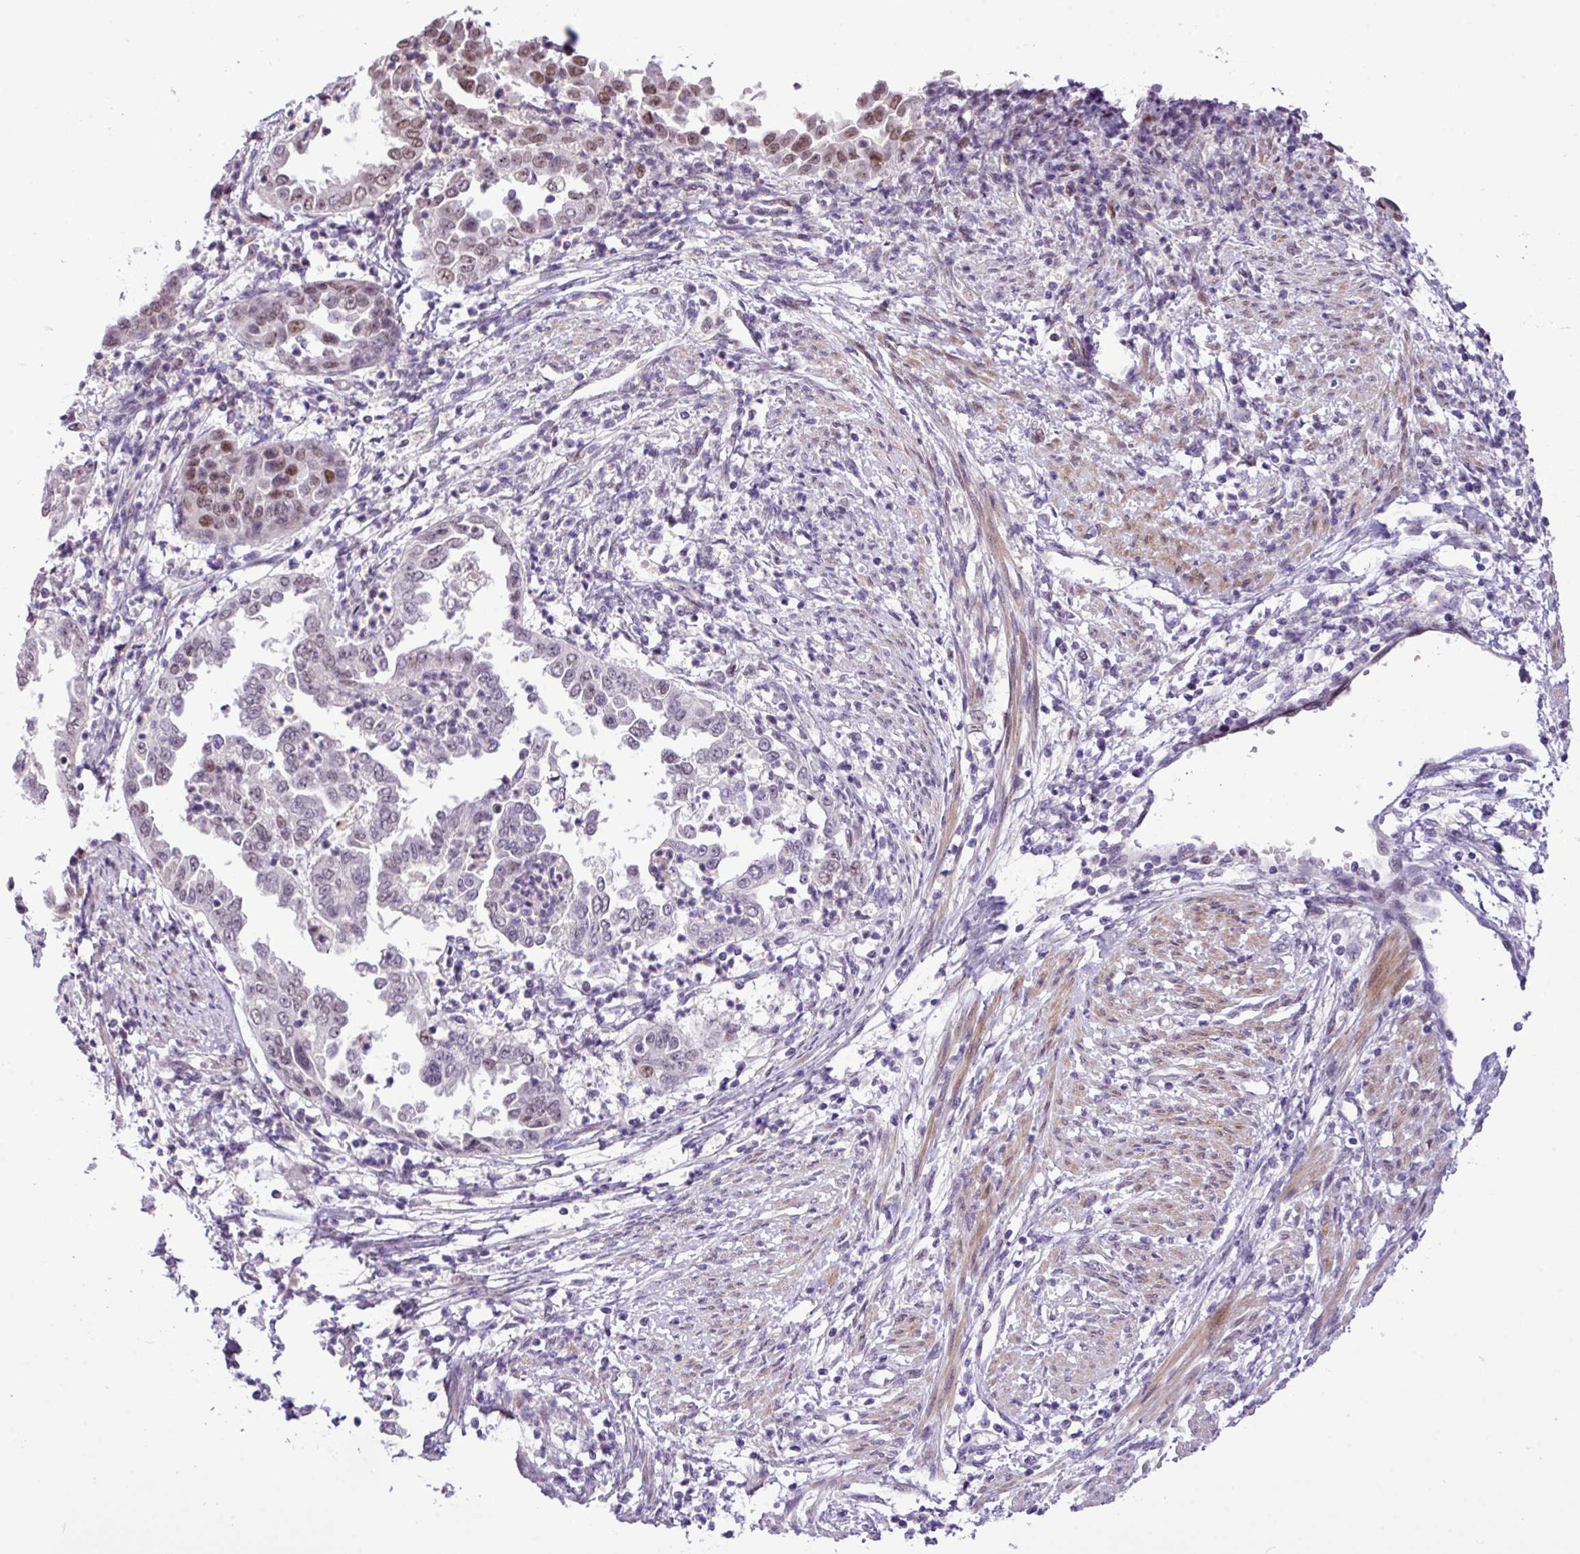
{"staining": {"intensity": "moderate", "quantity": "25%-75%", "location": "nuclear"}, "tissue": "endometrial cancer", "cell_type": "Tumor cells", "image_type": "cancer", "snomed": [{"axis": "morphology", "description": "Adenocarcinoma, NOS"}, {"axis": "topography", "description": "Endometrium"}], "caption": "Protein expression analysis of endometrial adenocarcinoma displays moderate nuclear staining in about 25%-75% of tumor cells. The protein of interest is shown in brown color, while the nuclei are stained blue.", "gene": "YLPM1", "patient": {"sex": "female", "age": 85}}